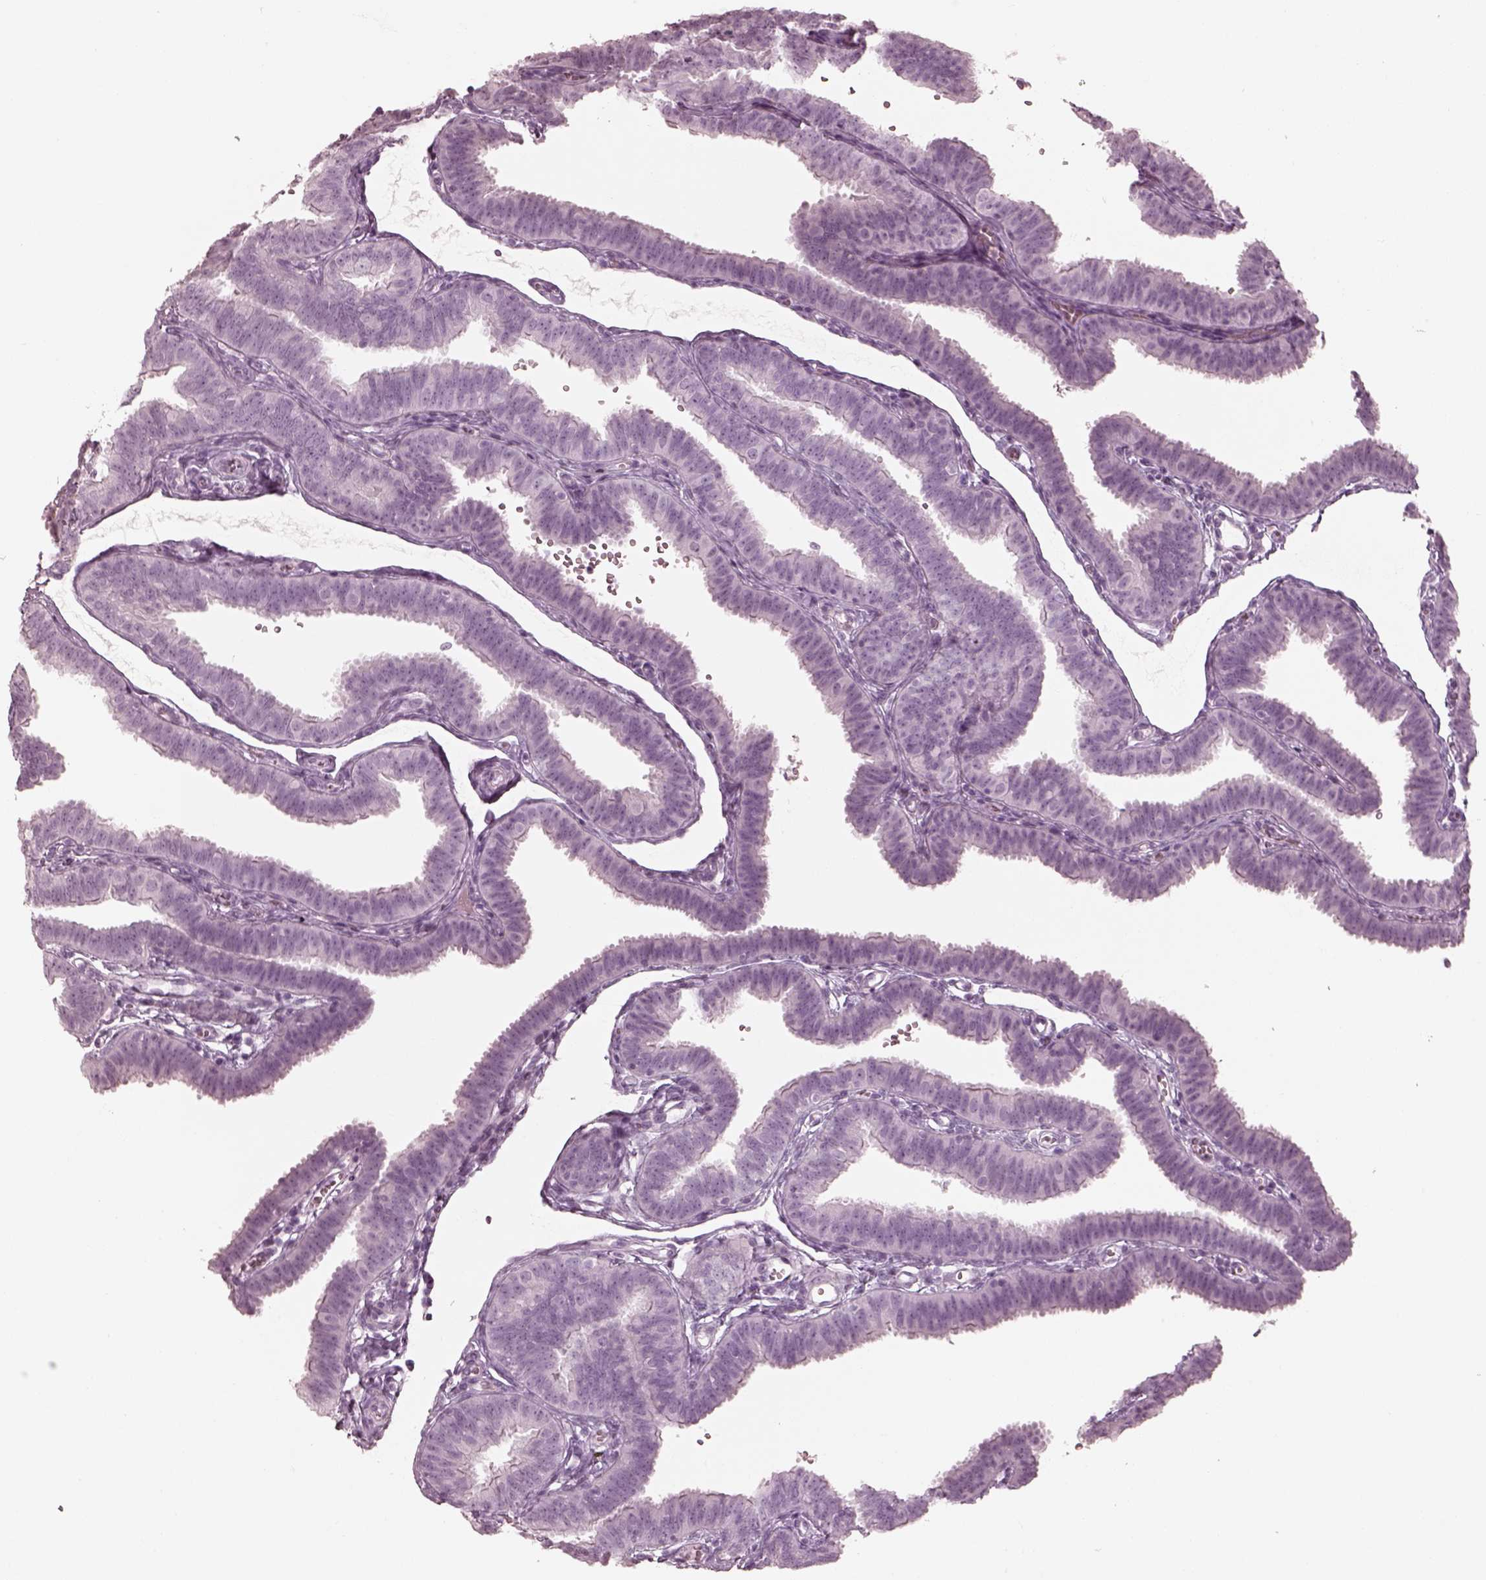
{"staining": {"intensity": "negative", "quantity": "none", "location": "none"}, "tissue": "fallopian tube", "cell_type": "Glandular cells", "image_type": "normal", "snomed": [{"axis": "morphology", "description": "Normal tissue, NOS"}, {"axis": "topography", "description": "Fallopian tube"}], "caption": "Immunohistochemical staining of normal human fallopian tube reveals no significant expression in glandular cells.", "gene": "ENSG00000289258", "patient": {"sex": "female", "age": 25}}